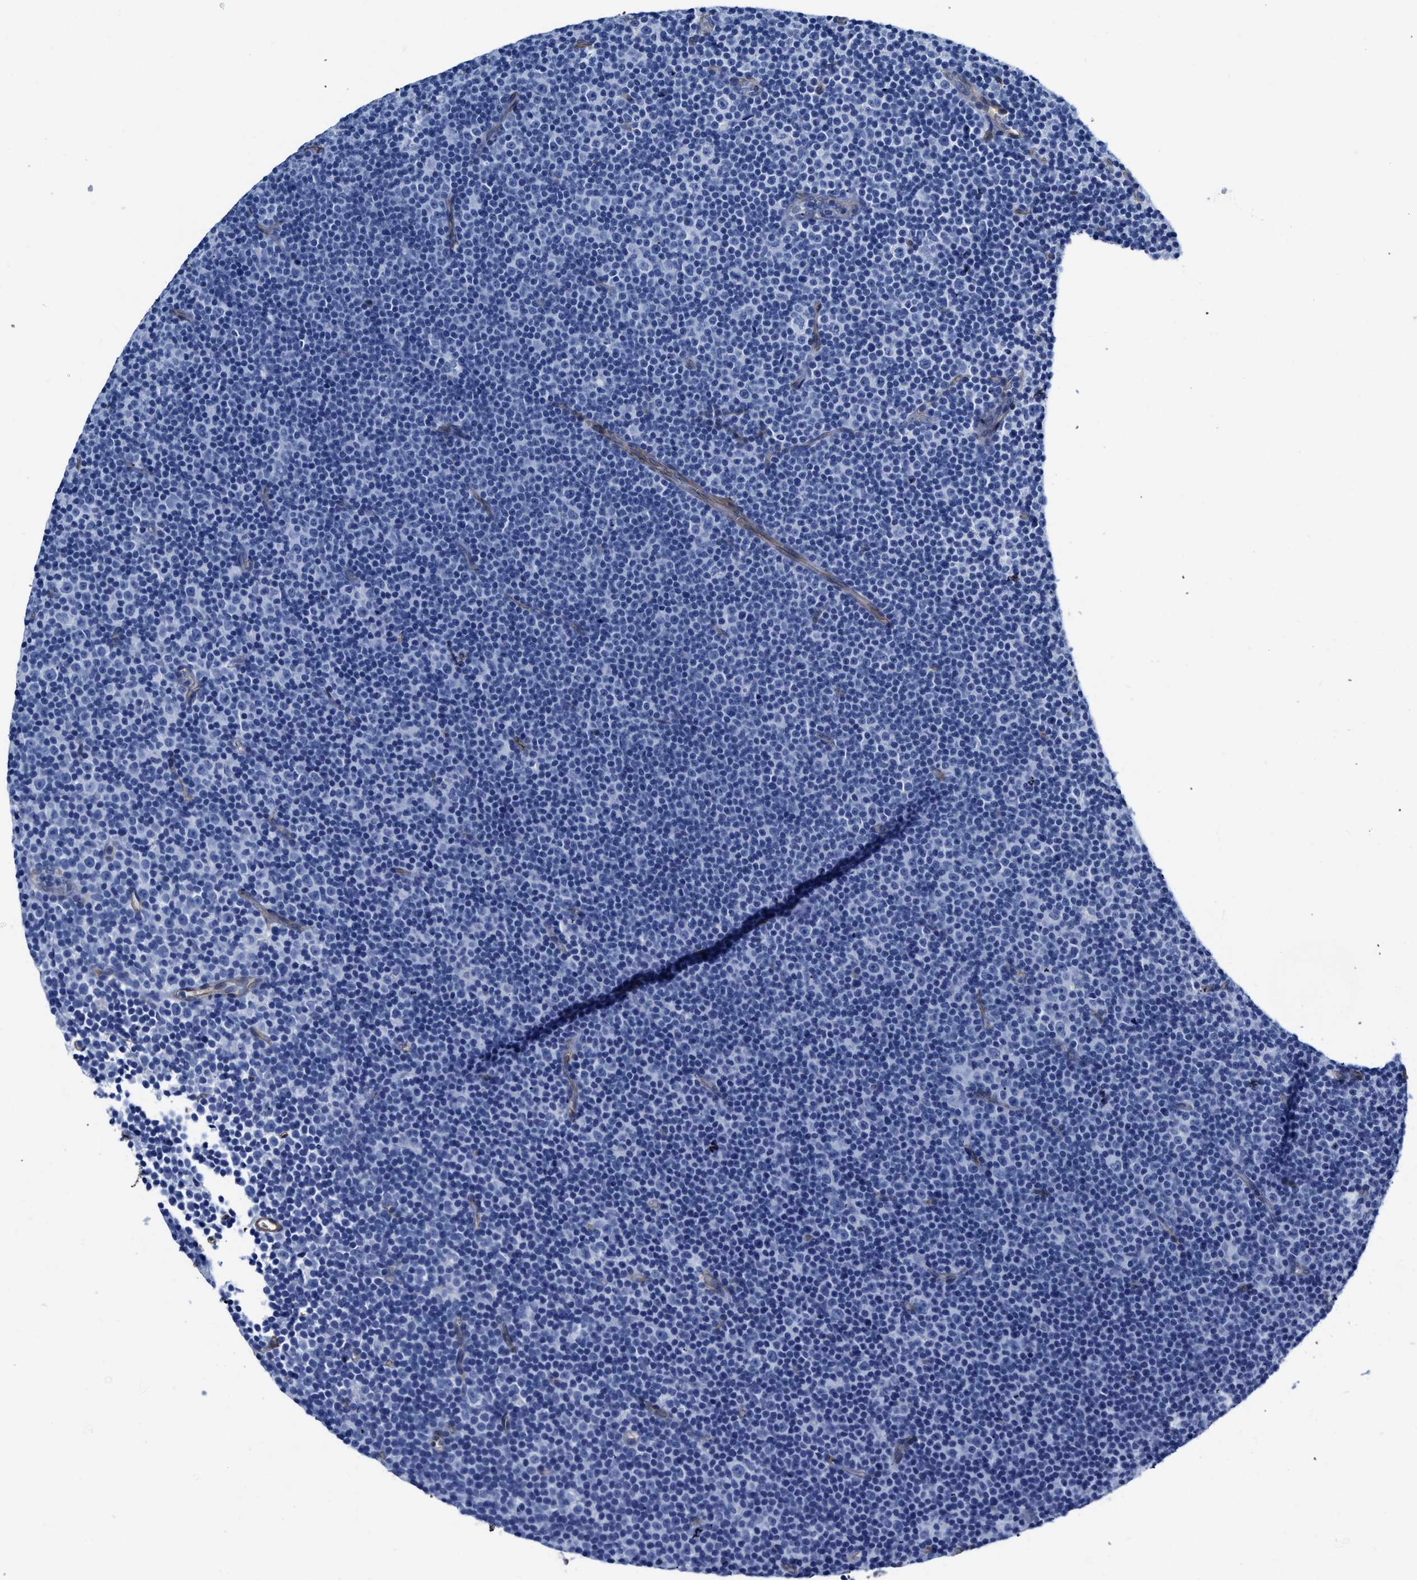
{"staining": {"intensity": "negative", "quantity": "none", "location": "none"}, "tissue": "lymphoma", "cell_type": "Tumor cells", "image_type": "cancer", "snomed": [{"axis": "morphology", "description": "Malignant lymphoma, non-Hodgkin's type, Low grade"}, {"axis": "topography", "description": "Lymph node"}], "caption": "A high-resolution histopathology image shows immunohistochemistry (IHC) staining of low-grade malignant lymphoma, non-Hodgkin's type, which demonstrates no significant staining in tumor cells. (Stains: DAB (3,3'-diaminobenzidine) immunohistochemistry (IHC) with hematoxylin counter stain, Microscopy: brightfield microscopy at high magnification).", "gene": "KCNMB3", "patient": {"sex": "female", "age": 67}}